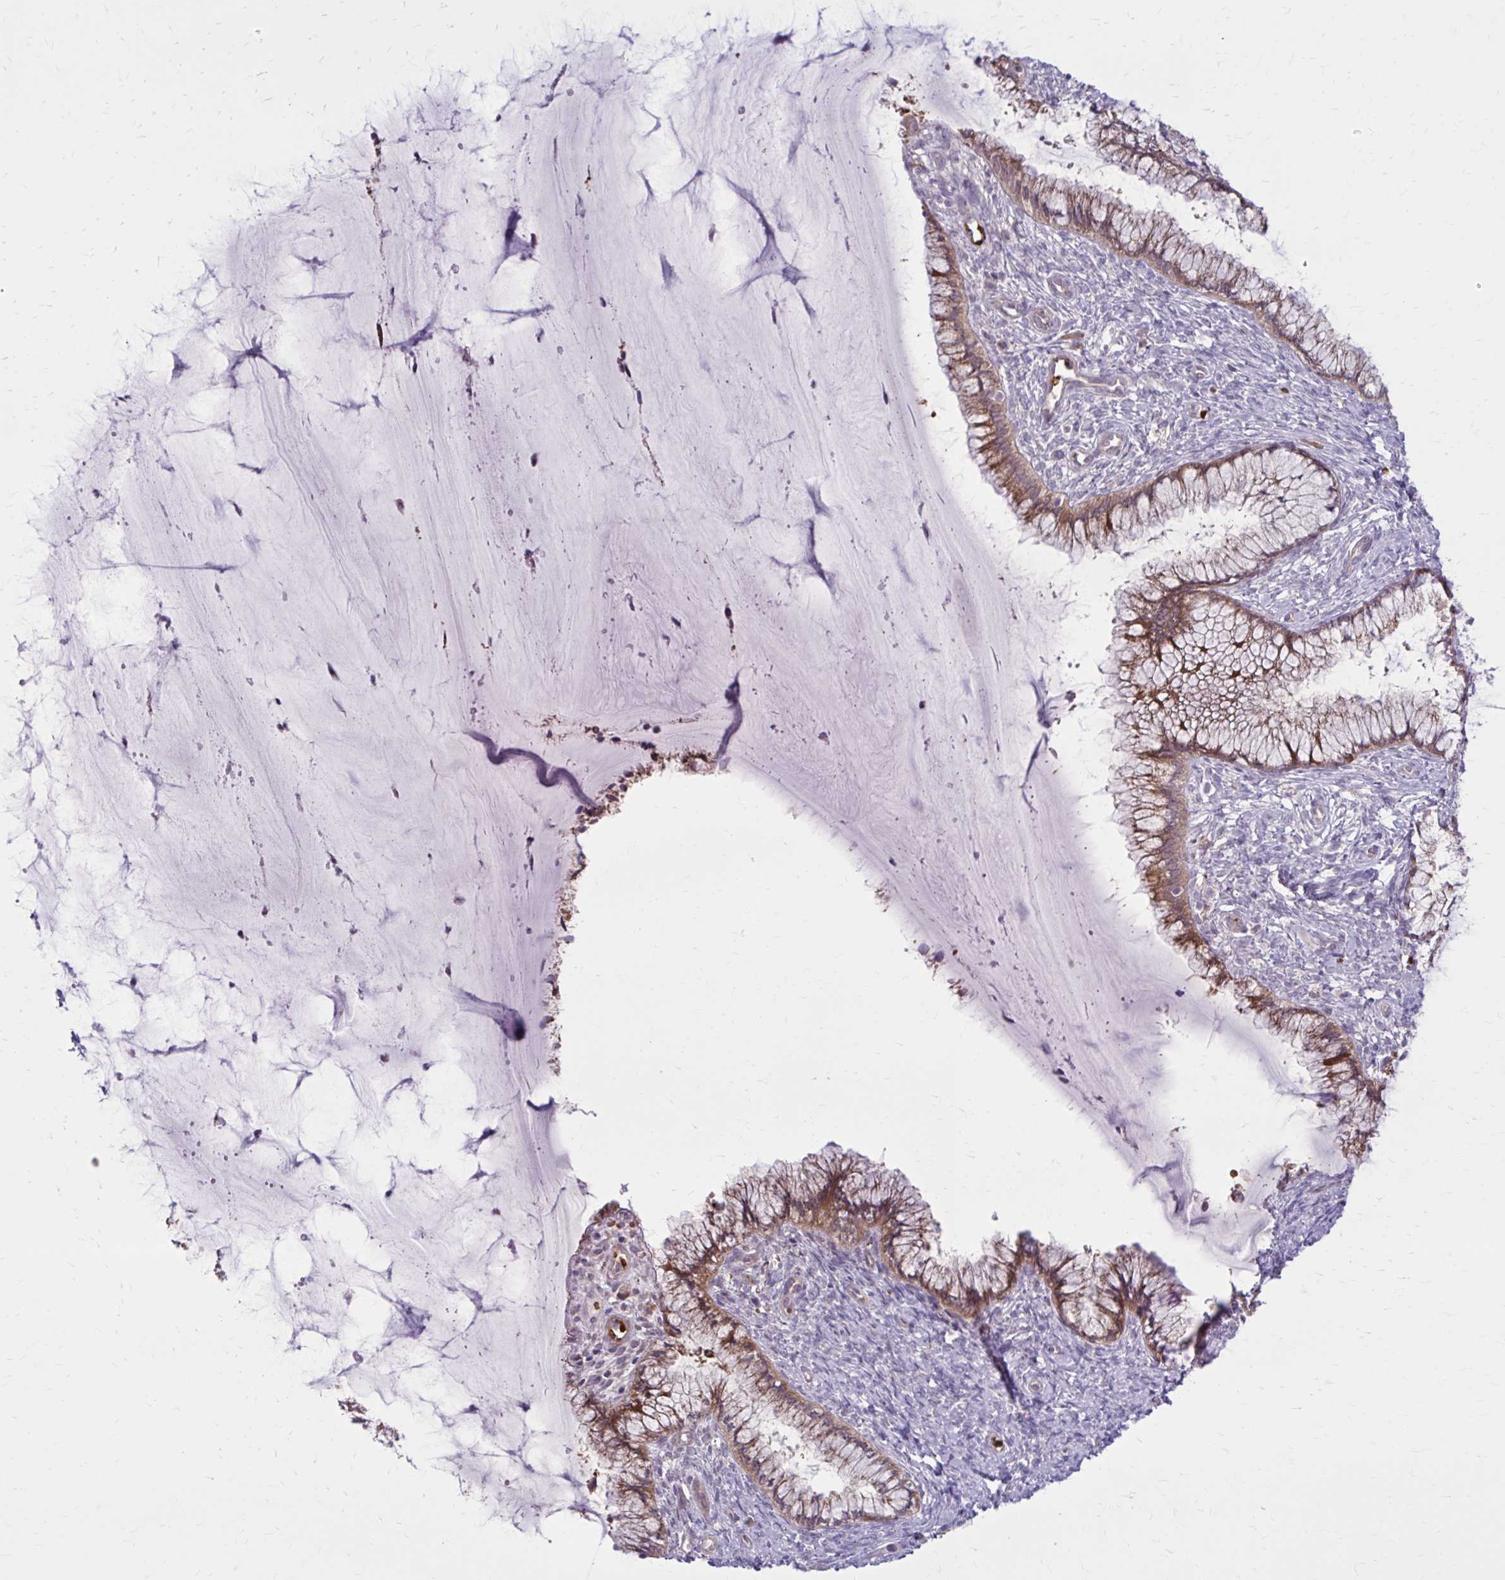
{"staining": {"intensity": "moderate", "quantity": ">75%", "location": "cytoplasmic/membranous"}, "tissue": "cervix", "cell_type": "Glandular cells", "image_type": "normal", "snomed": [{"axis": "morphology", "description": "Normal tissue, NOS"}, {"axis": "topography", "description": "Cervix"}], "caption": "Human cervix stained for a protein (brown) demonstrates moderate cytoplasmic/membranous positive staining in about >75% of glandular cells.", "gene": "SNF8", "patient": {"sex": "female", "age": 37}}